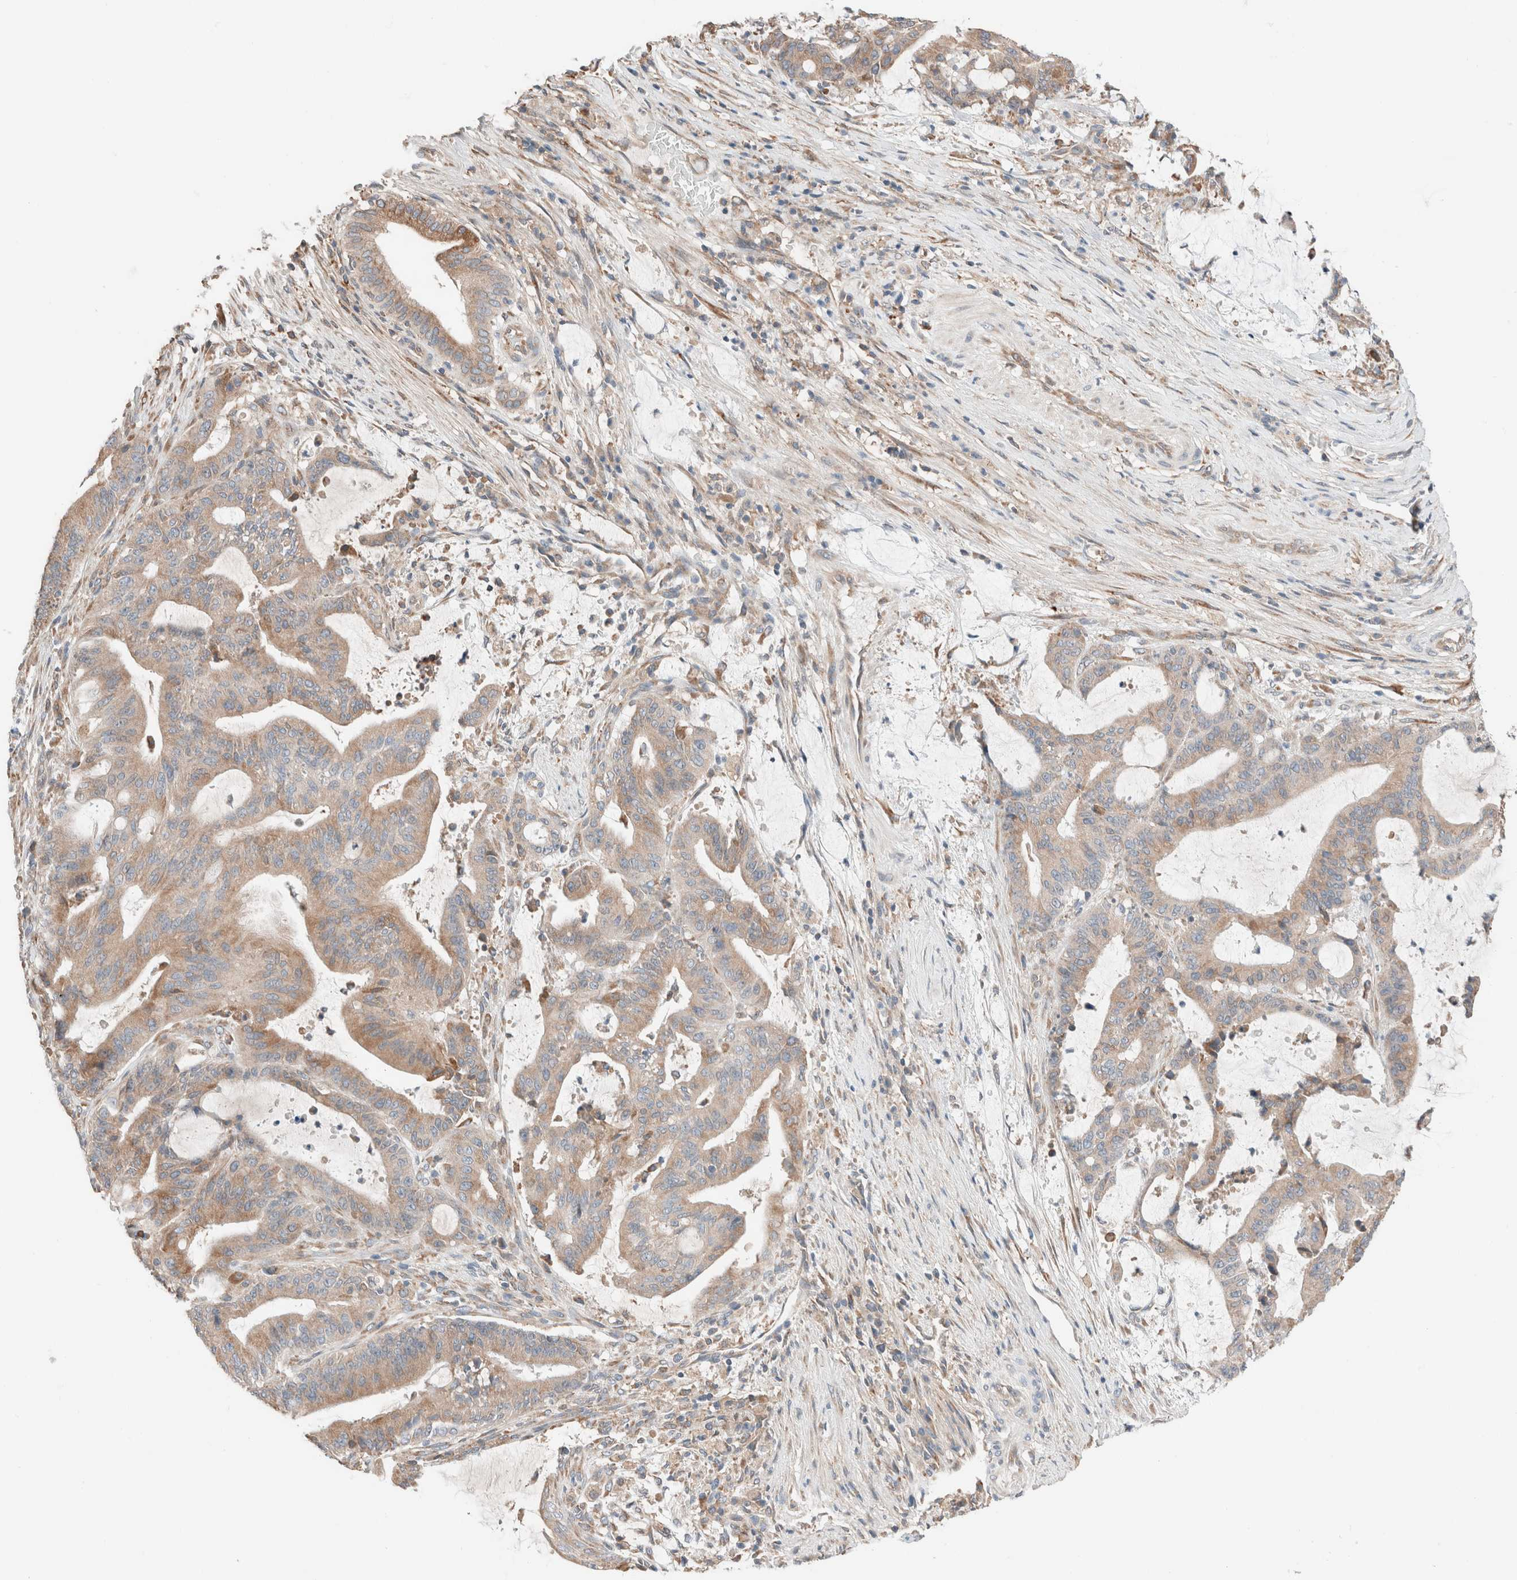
{"staining": {"intensity": "weak", "quantity": ">75%", "location": "cytoplasmic/membranous"}, "tissue": "liver cancer", "cell_type": "Tumor cells", "image_type": "cancer", "snomed": [{"axis": "morphology", "description": "Normal tissue, NOS"}, {"axis": "morphology", "description": "Cholangiocarcinoma"}, {"axis": "topography", "description": "Liver"}, {"axis": "topography", "description": "Peripheral nerve tissue"}], "caption": "An IHC micrograph of neoplastic tissue is shown. Protein staining in brown shows weak cytoplasmic/membranous positivity in liver cholangiocarcinoma within tumor cells.", "gene": "PCM1", "patient": {"sex": "female", "age": 73}}